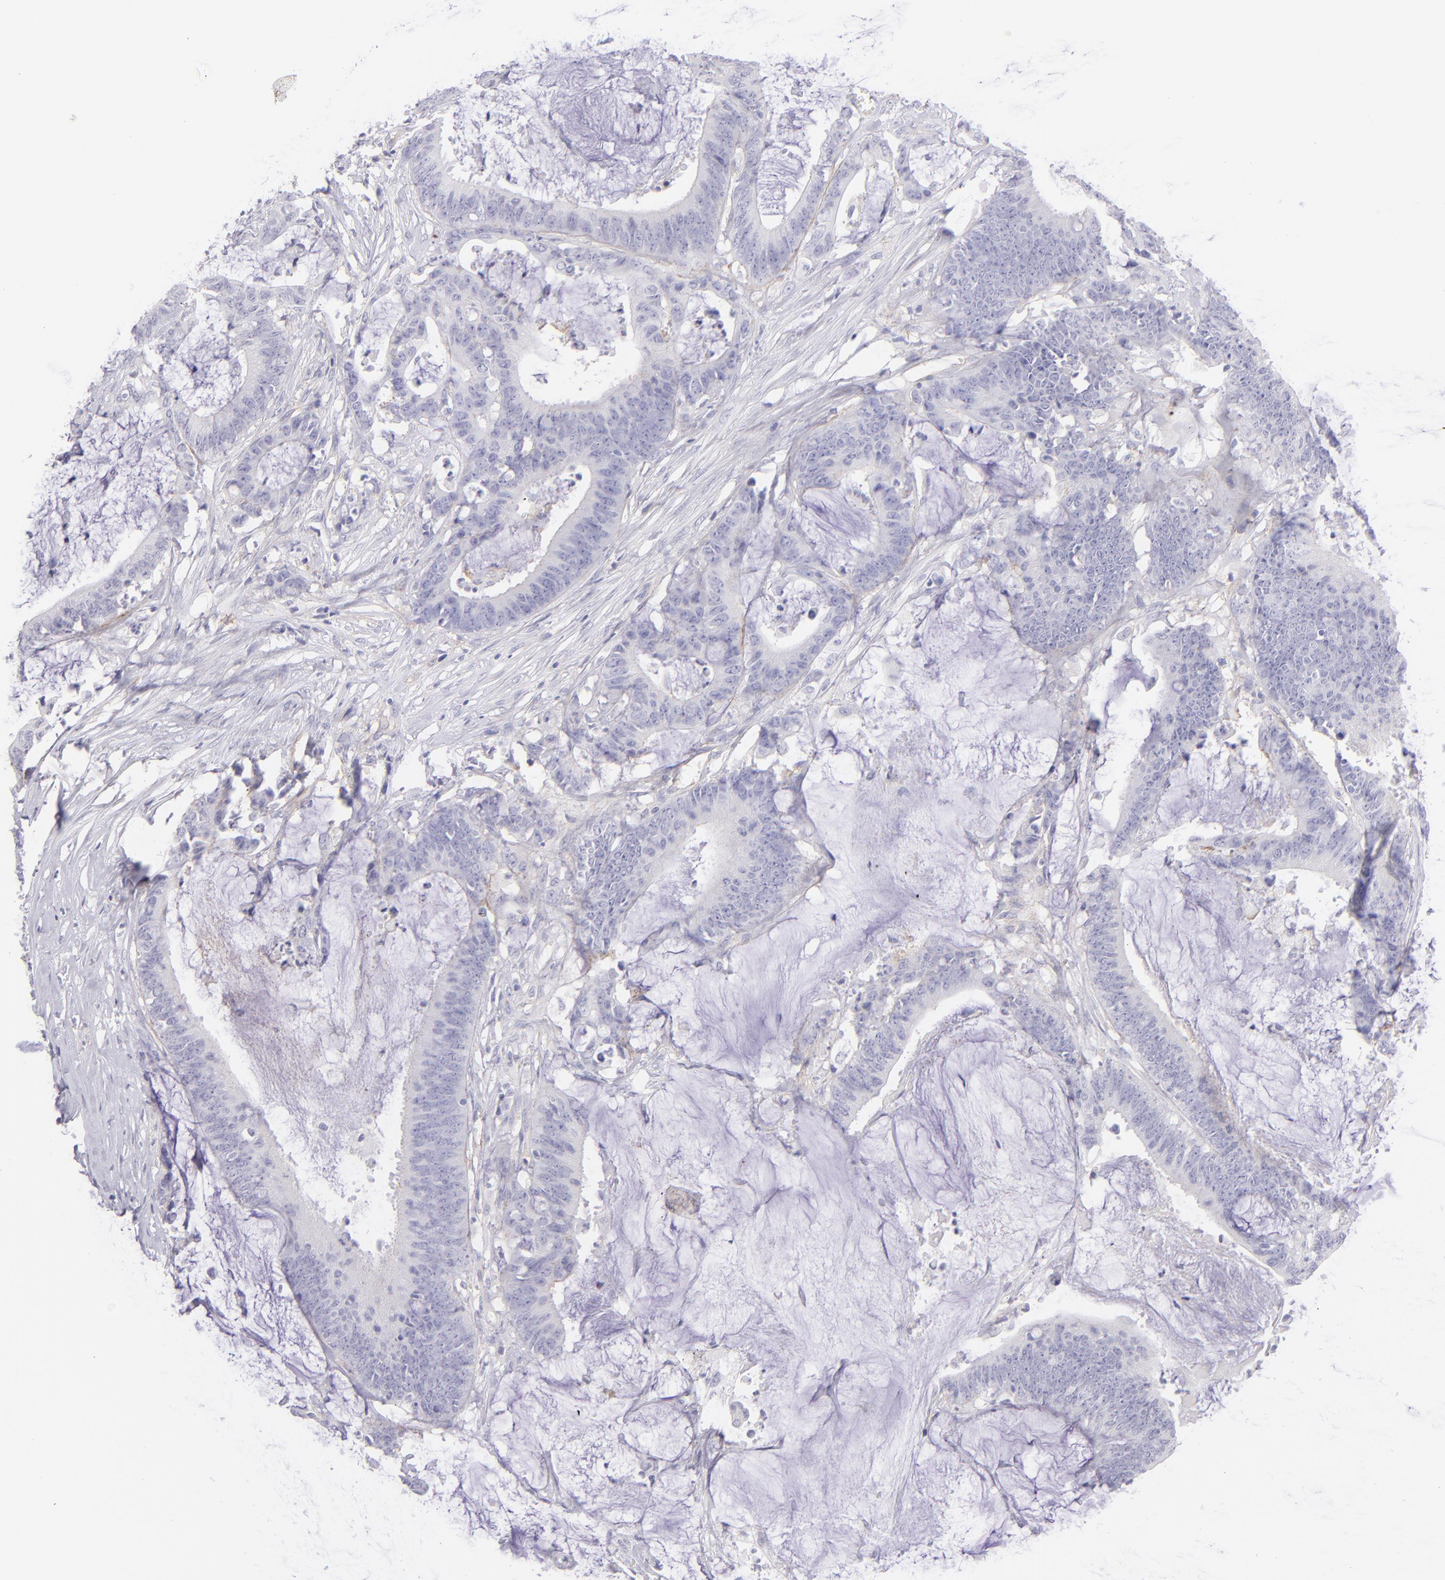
{"staining": {"intensity": "negative", "quantity": "none", "location": "none"}, "tissue": "colorectal cancer", "cell_type": "Tumor cells", "image_type": "cancer", "snomed": [{"axis": "morphology", "description": "Adenocarcinoma, NOS"}, {"axis": "topography", "description": "Rectum"}], "caption": "A high-resolution micrograph shows immunohistochemistry staining of colorectal adenocarcinoma, which shows no significant expression in tumor cells.", "gene": "CD81", "patient": {"sex": "female", "age": 66}}